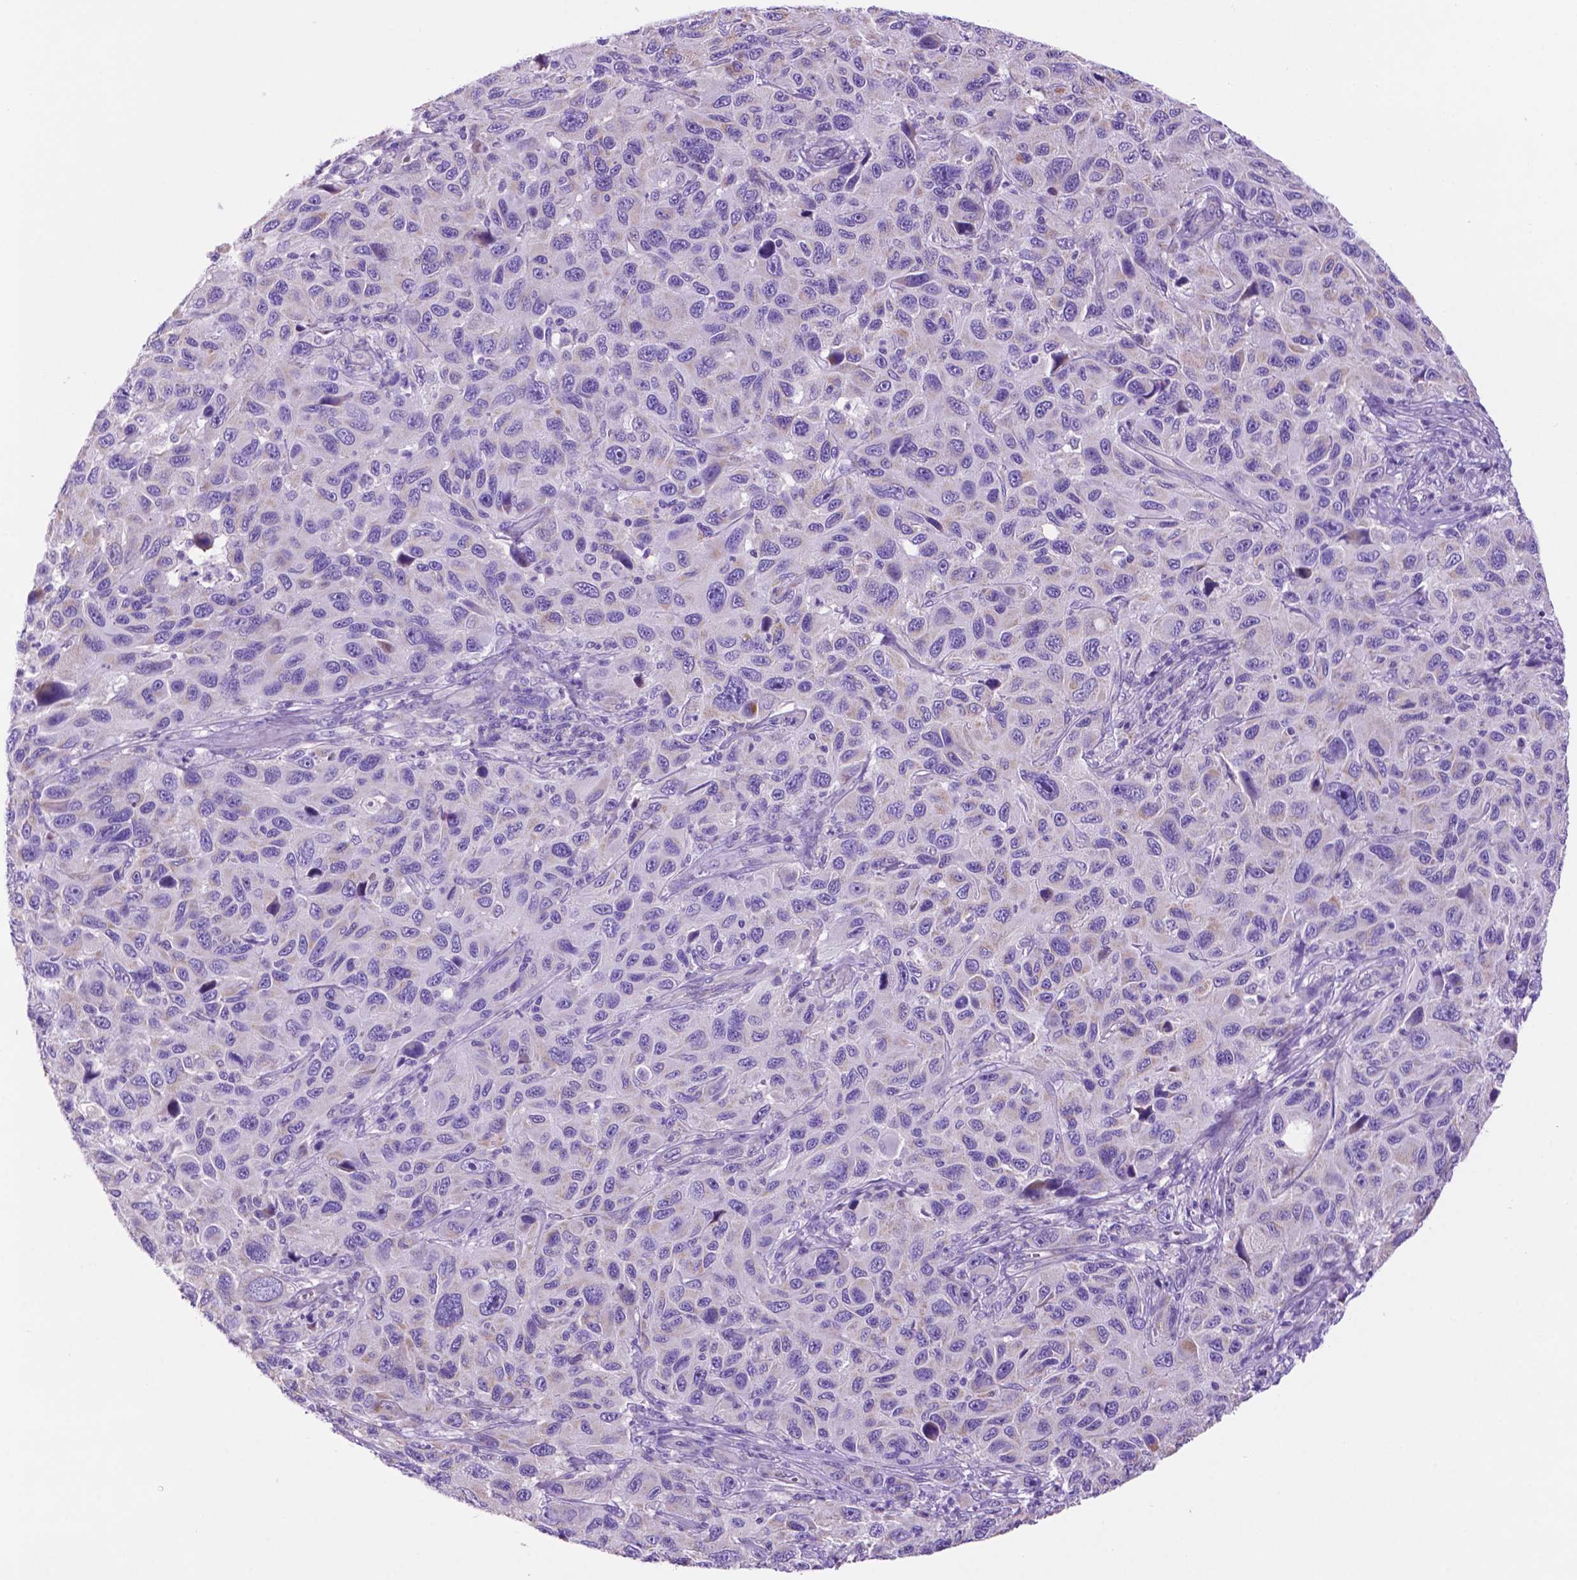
{"staining": {"intensity": "negative", "quantity": "none", "location": "none"}, "tissue": "melanoma", "cell_type": "Tumor cells", "image_type": "cancer", "snomed": [{"axis": "morphology", "description": "Malignant melanoma, NOS"}, {"axis": "topography", "description": "Skin"}], "caption": "Protein analysis of malignant melanoma demonstrates no significant positivity in tumor cells.", "gene": "PHYHIP", "patient": {"sex": "male", "age": 53}}